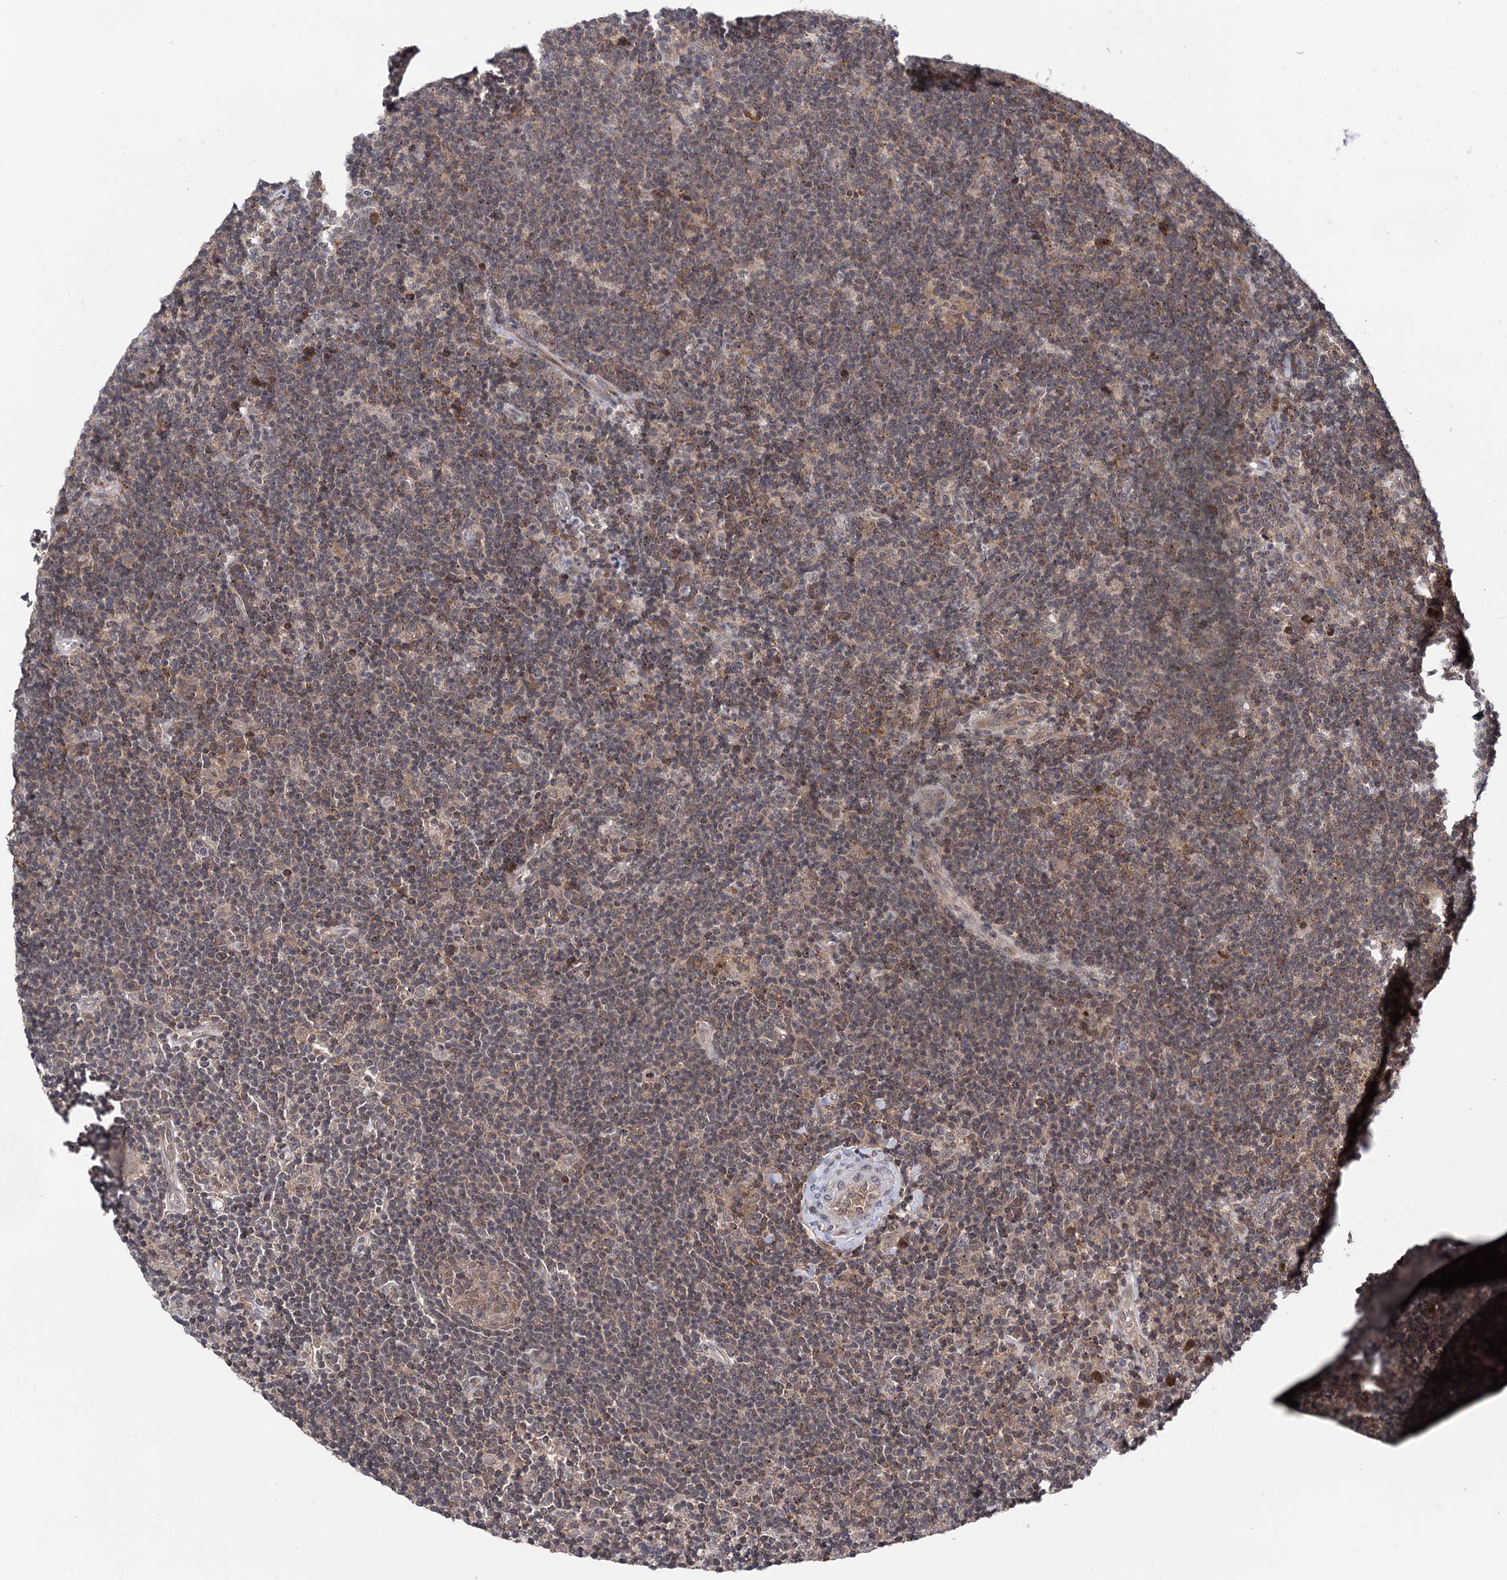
{"staining": {"intensity": "weak", "quantity": ">75%", "location": "cytoplasmic/membranous"}, "tissue": "lymphoma", "cell_type": "Tumor cells", "image_type": "cancer", "snomed": [{"axis": "morphology", "description": "Hodgkin's disease, NOS"}, {"axis": "topography", "description": "Lymph node"}], "caption": "Protein expression analysis of Hodgkin's disease reveals weak cytoplasmic/membranous staining in approximately >75% of tumor cells. The protein of interest is shown in brown color, while the nuclei are stained blue.", "gene": "MICAL2", "patient": {"sex": "female", "age": 57}}